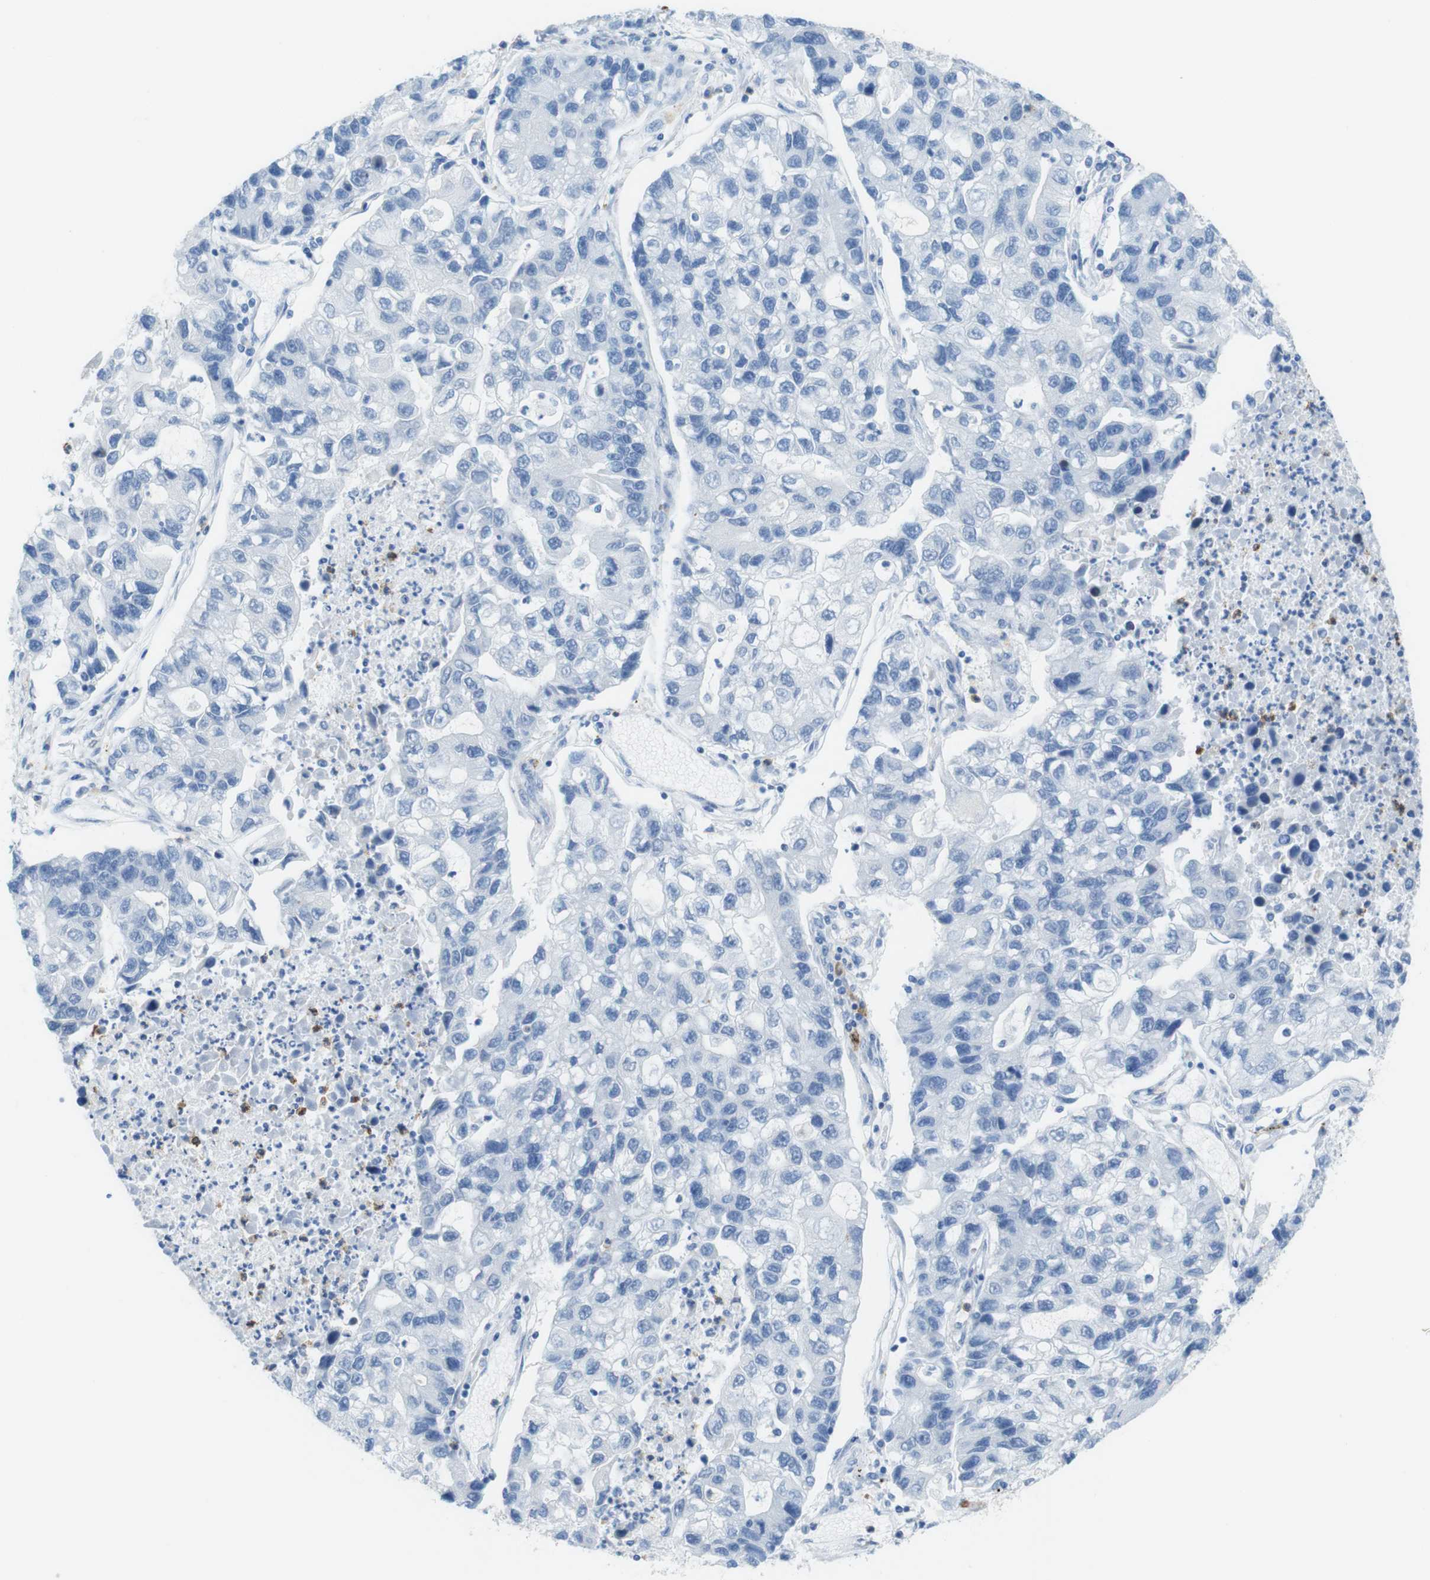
{"staining": {"intensity": "negative", "quantity": "none", "location": "none"}, "tissue": "lung cancer", "cell_type": "Tumor cells", "image_type": "cancer", "snomed": [{"axis": "morphology", "description": "Adenocarcinoma, NOS"}, {"axis": "topography", "description": "Lung"}], "caption": "Tumor cells are negative for brown protein staining in lung cancer (adenocarcinoma).", "gene": "CLMN", "patient": {"sex": "female", "age": 51}}